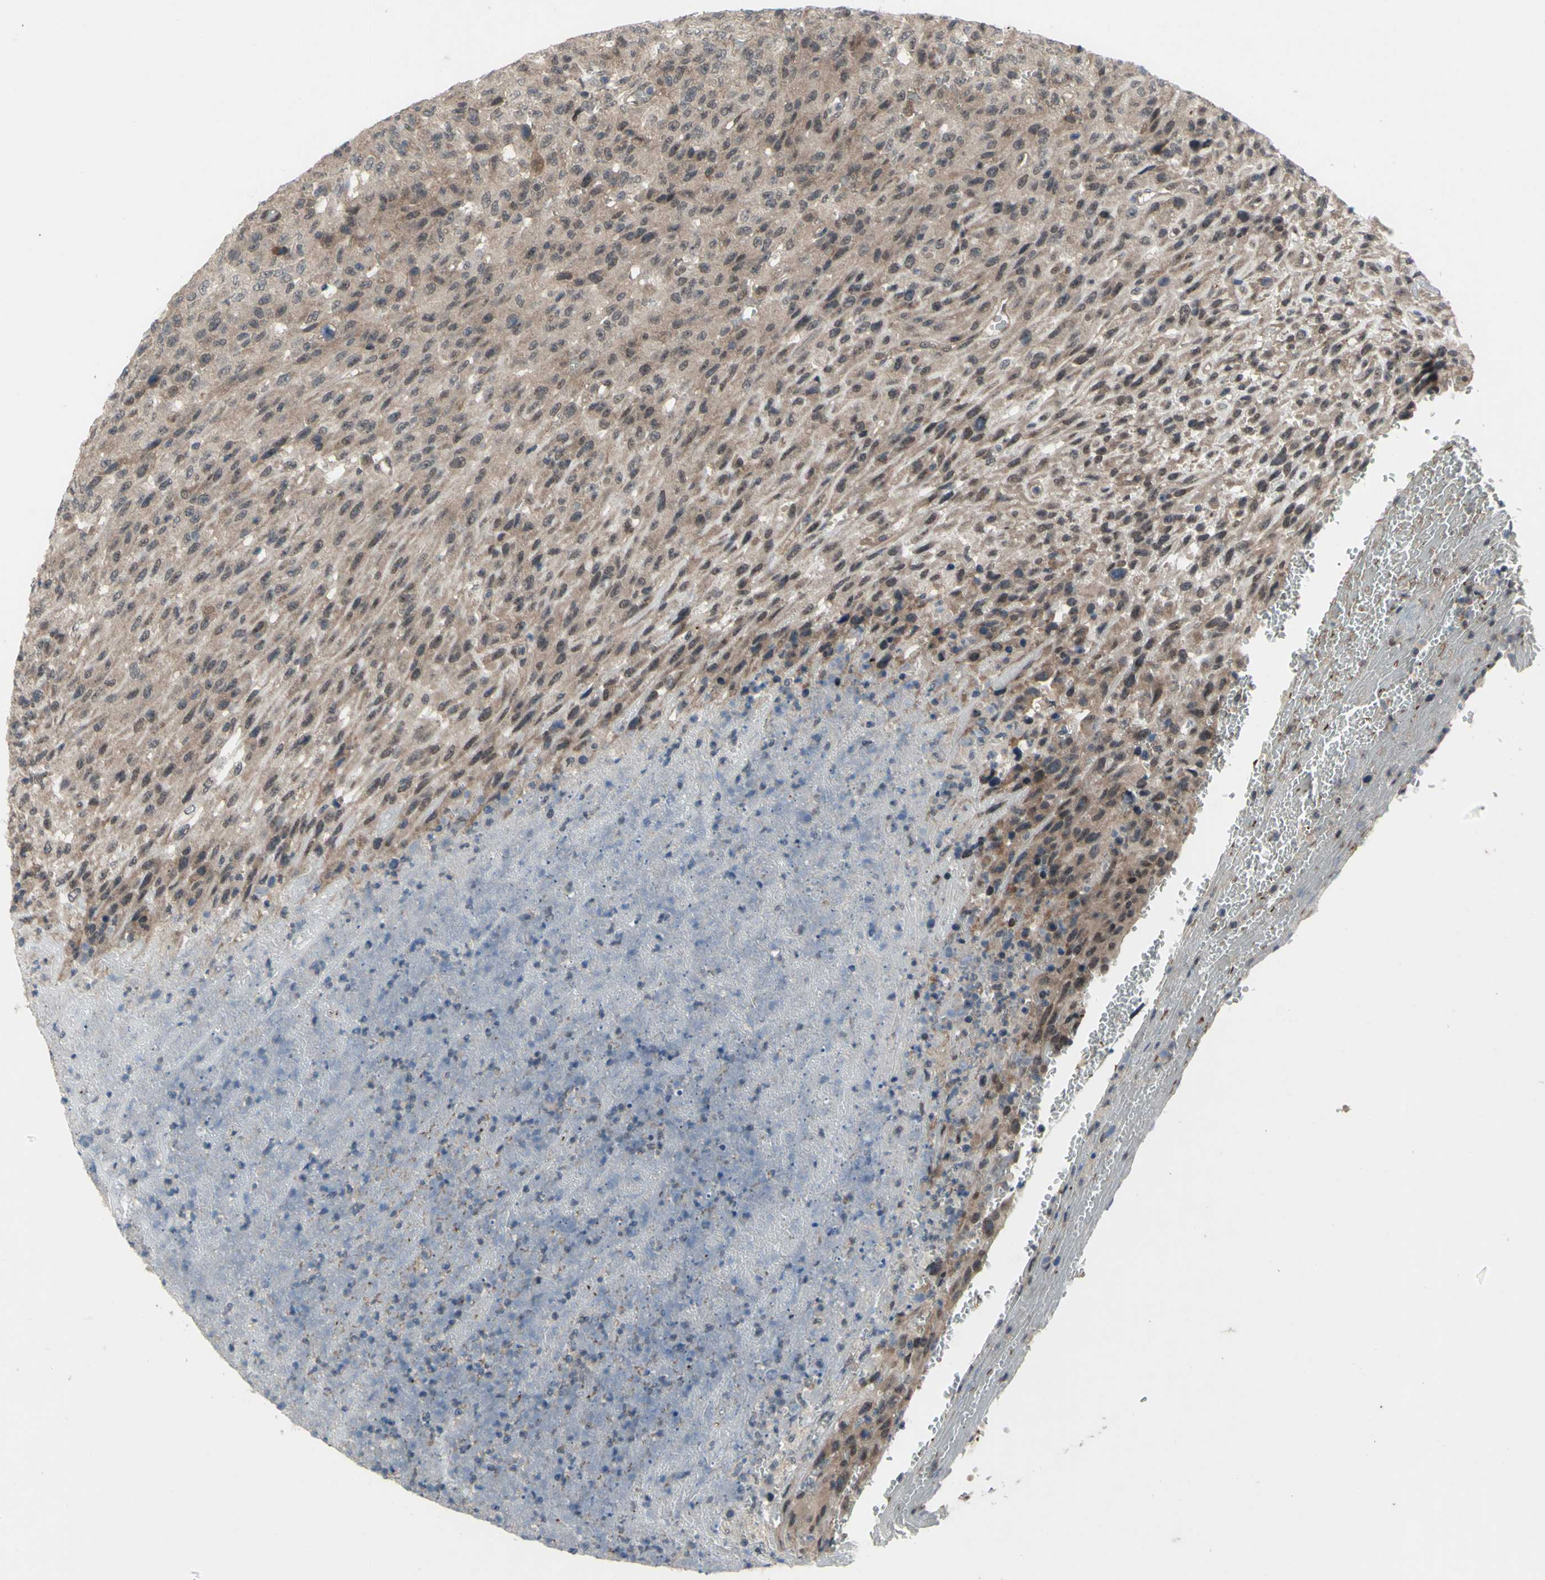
{"staining": {"intensity": "weak", "quantity": ">75%", "location": "cytoplasmic/membranous"}, "tissue": "urothelial cancer", "cell_type": "Tumor cells", "image_type": "cancer", "snomed": [{"axis": "morphology", "description": "Urothelial carcinoma, High grade"}, {"axis": "topography", "description": "Urinary bladder"}], "caption": "Urothelial cancer was stained to show a protein in brown. There is low levels of weak cytoplasmic/membranous staining in about >75% of tumor cells. (DAB IHC, brown staining for protein, blue staining for nuclei).", "gene": "TRDMT1", "patient": {"sex": "male", "age": 66}}